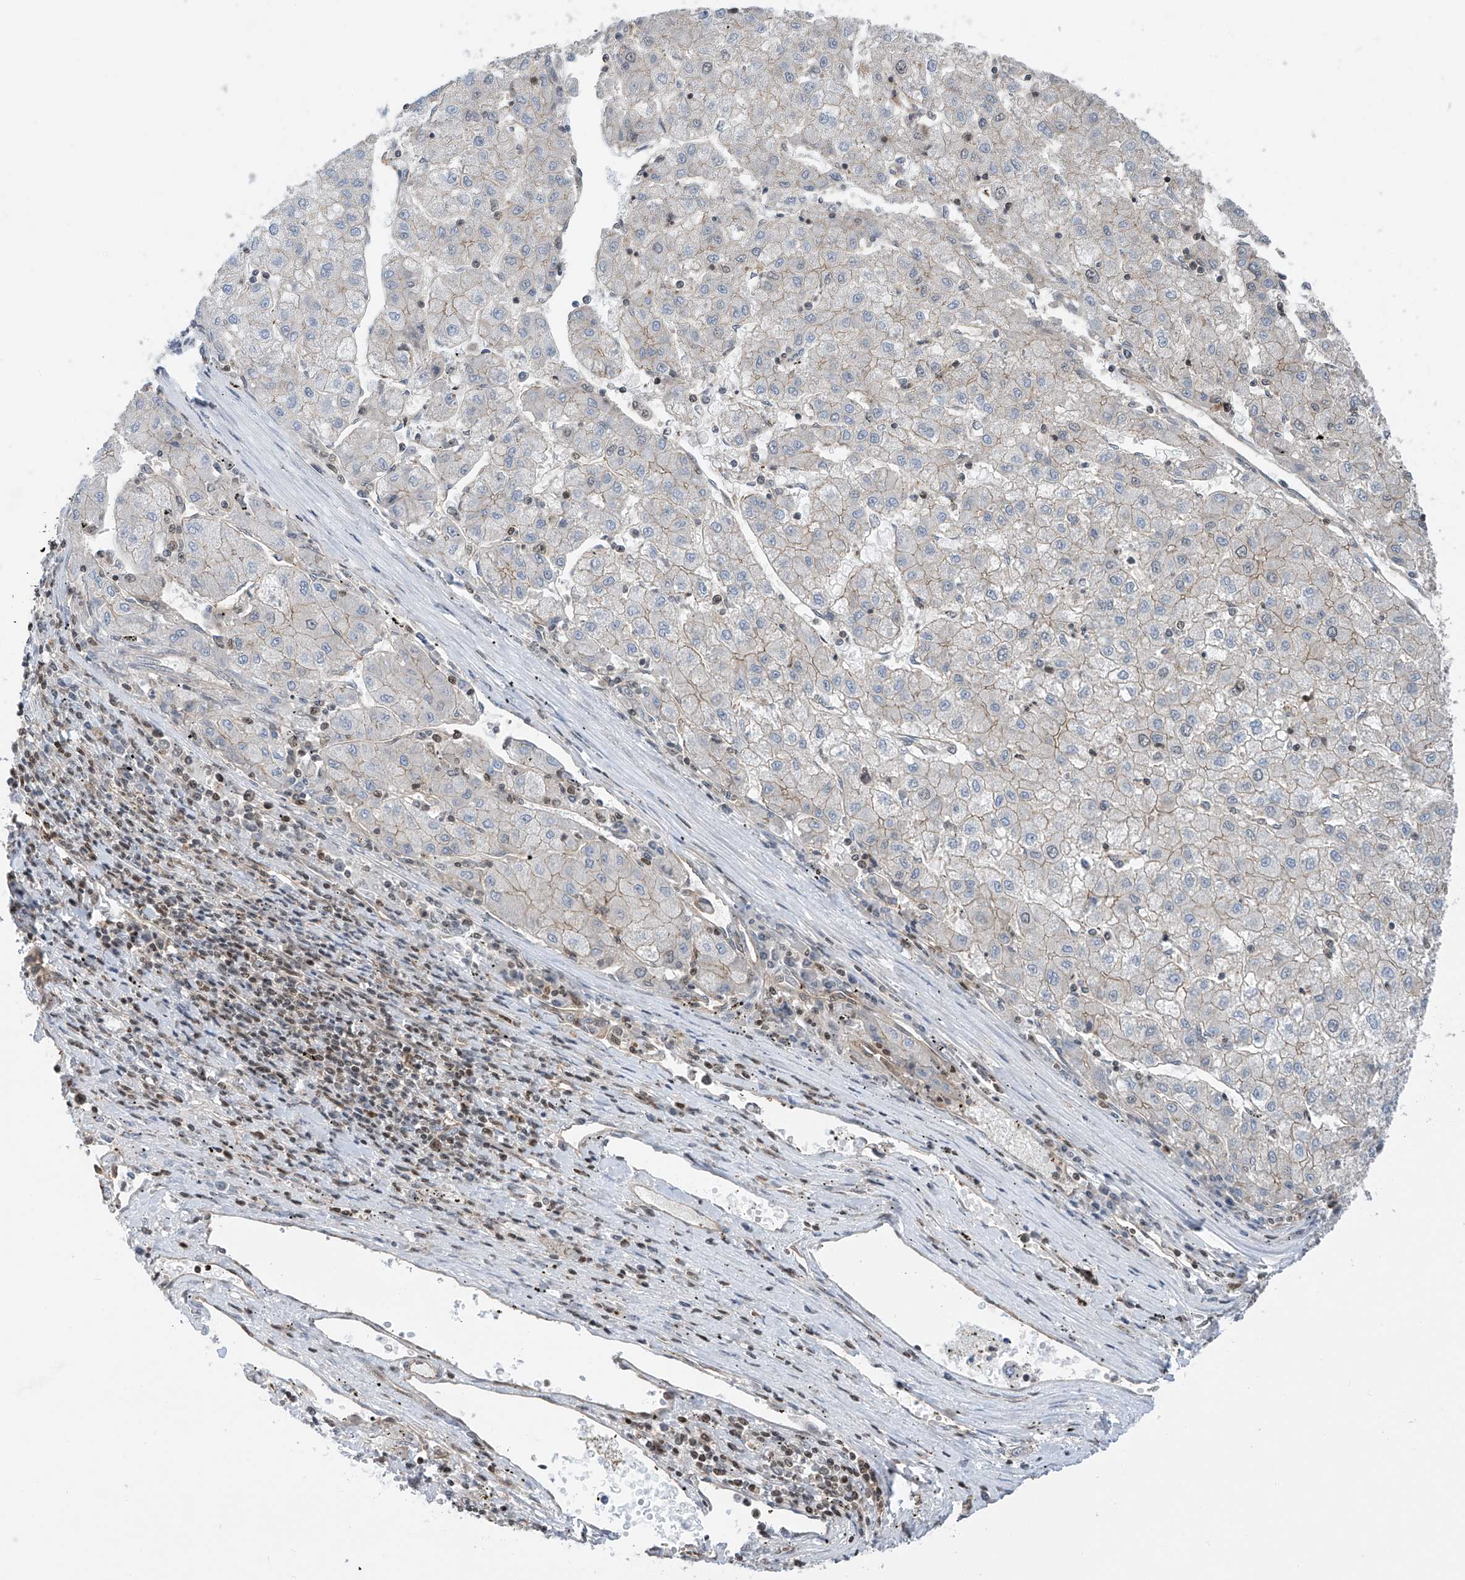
{"staining": {"intensity": "negative", "quantity": "none", "location": "none"}, "tissue": "liver cancer", "cell_type": "Tumor cells", "image_type": "cancer", "snomed": [{"axis": "morphology", "description": "Carcinoma, Hepatocellular, NOS"}, {"axis": "topography", "description": "Liver"}], "caption": "This histopathology image is of liver cancer stained with immunohistochemistry to label a protein in brown with the nuclei are counter-stained blue. There is no expression in tumor cells.", "gene": "DNAJC9", "patient": {"sex": "male", "age": 72}}